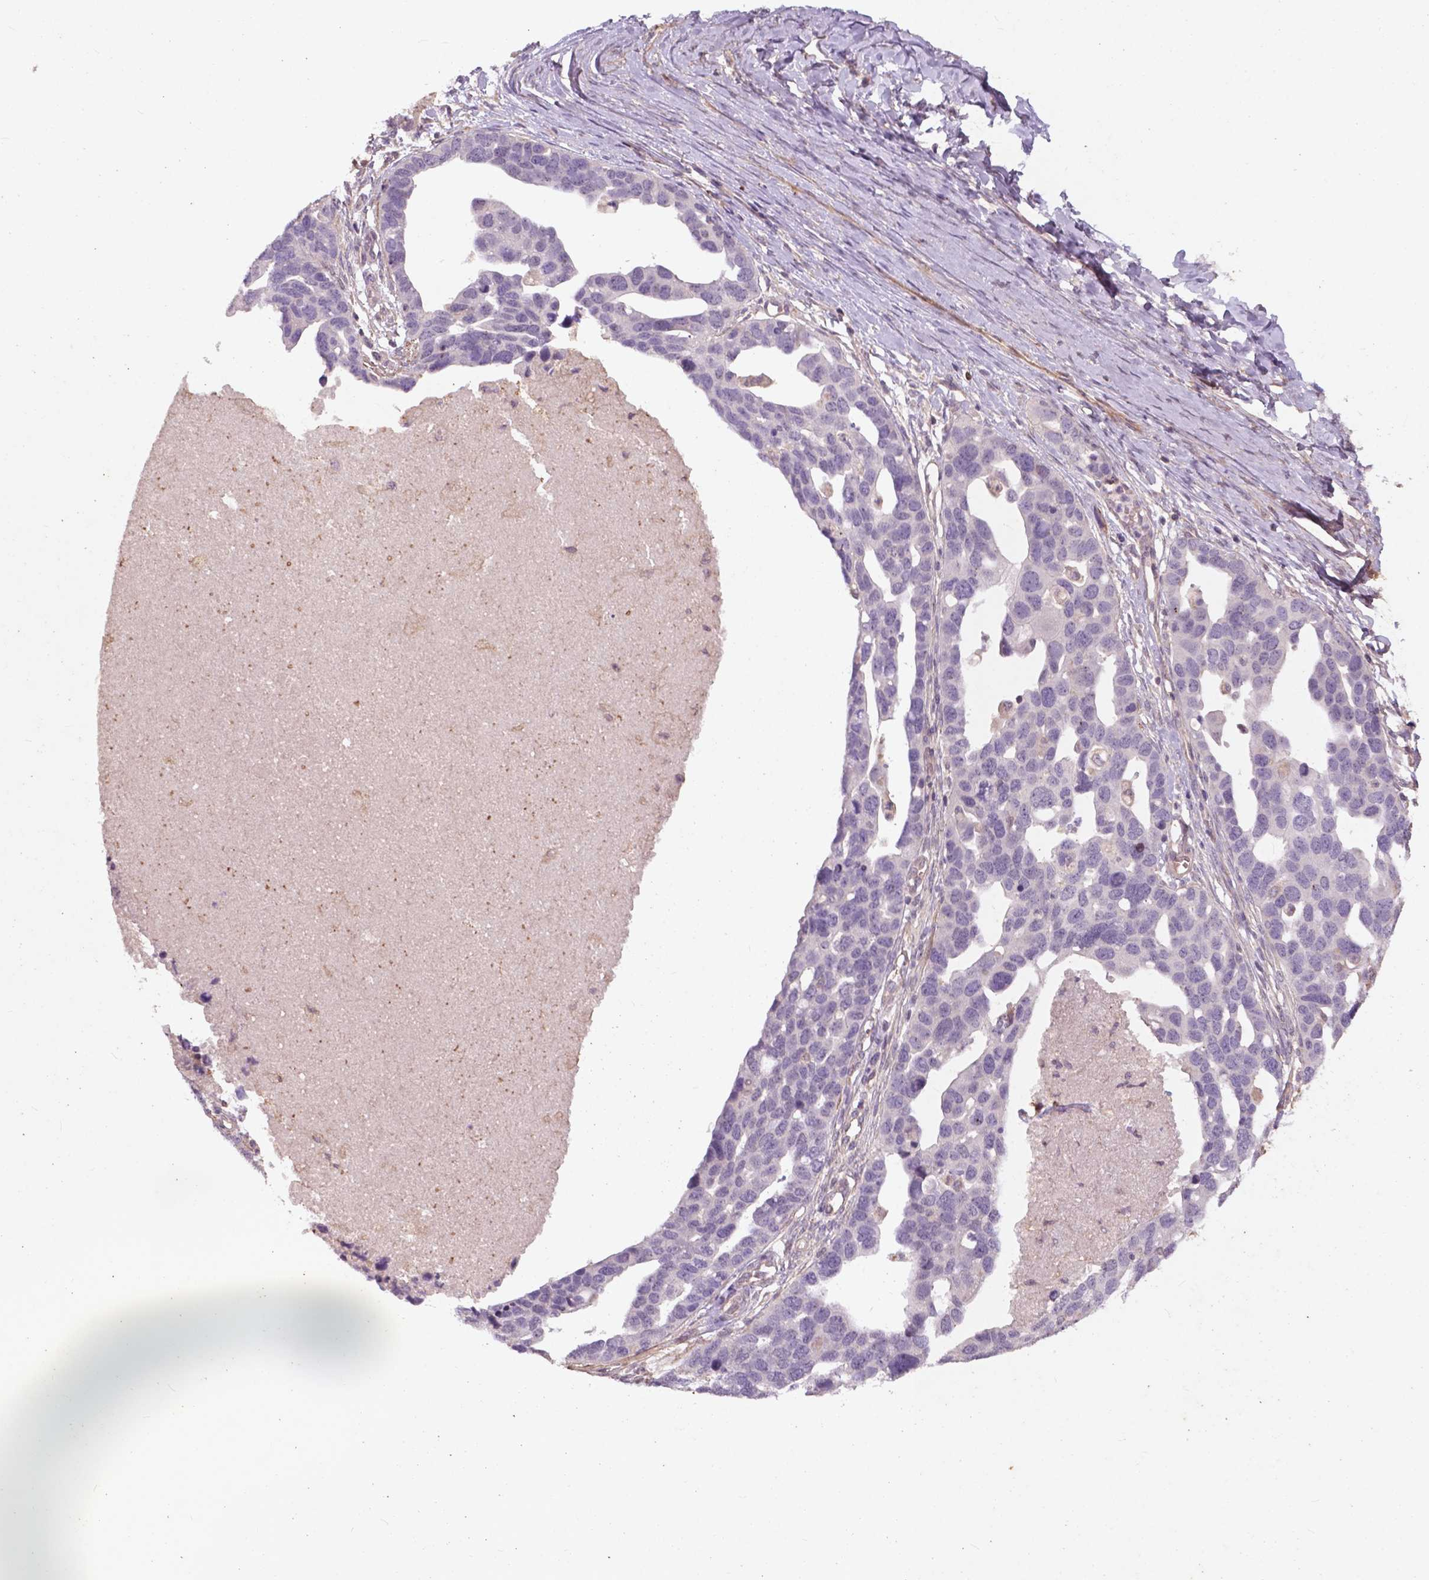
{"staining": {"intensity": "negative", "quantity": "none", "location": "none"}, "tissue": "ovarian cancer", "cell_type": "Tumor cells", "image_type": "cancer", "snomed": [{"axis": "morphology", "description": "Cystadenocarcinoma, serous, NOS"}, {"axis": "topography", "description": "Ovary"}], "caption": "Immunohistochemistry of human ovarian cancer (serous cystadenocarcinoma) displays no expression in tumor cells. (Brightfield microscopy of DAB (3,3'-diaminobenzidine) immunohistochemistry (IHC) at high magnification).", "gene": "RFPL4B", "patient": {"sex": "female", "age": 54}}